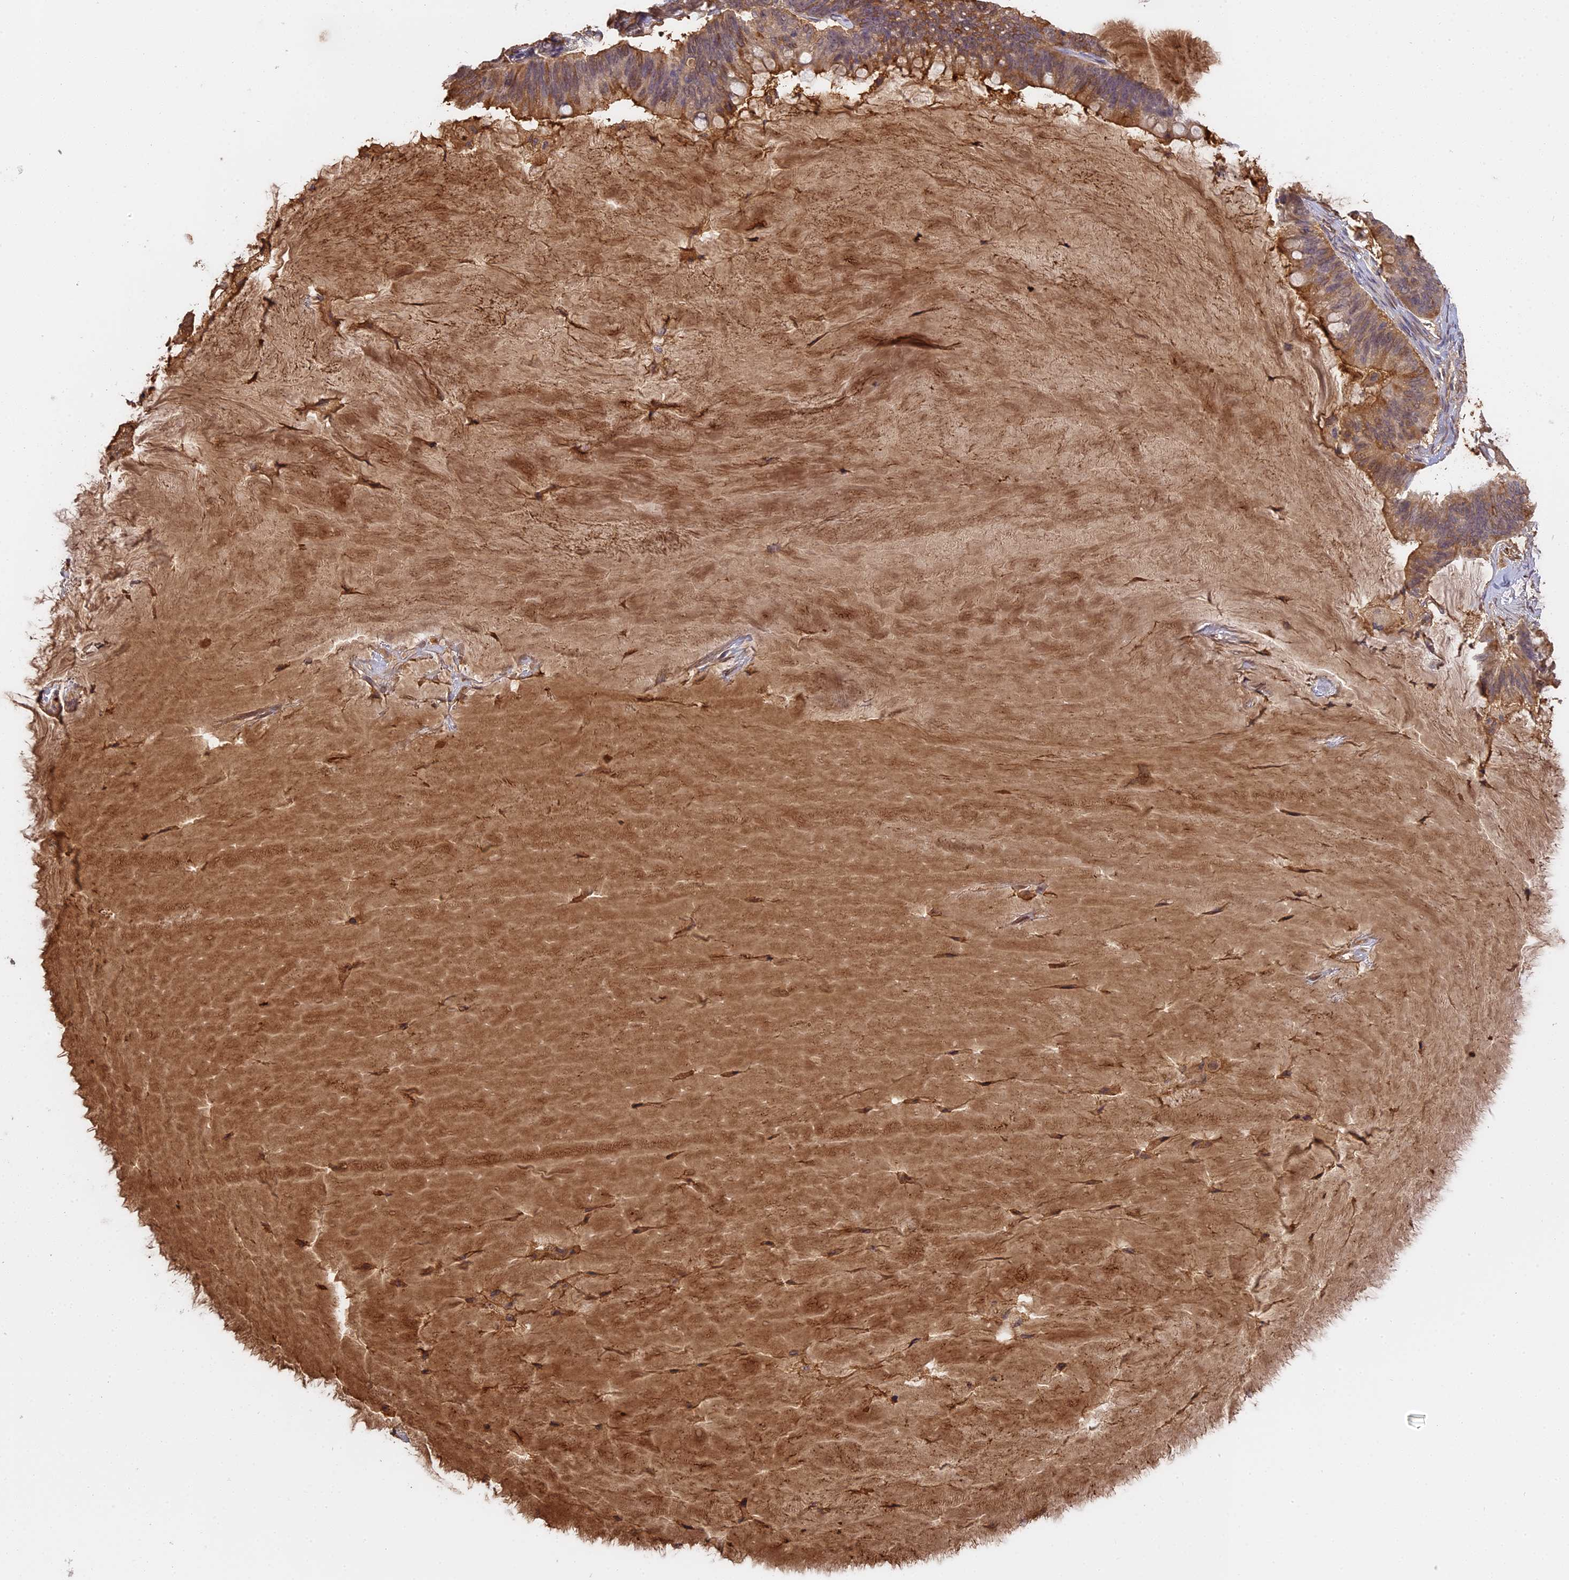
{"staining": {"intensity": "moderate", "quantity": ">75%", "location": "cytoplasmic/membranous"}, "tissue": "ovarian cancer", "cell_type": "Tumor cells", "image_type": "cancer", "snomed": [{"axis": "morphology", "description": "Cystadenocarcinoma, mucinous, NOS"}, {"axis": "topography", "description": "Ovary"}], "caption": "Moderate cytoplasmic/membranous staining is appreciated in about >75% of tumor cells in mucinous cystadenocarcinoma (ovarian).", "gene": "CFAP119", "patient": {"sex": "female", "age": 61}}